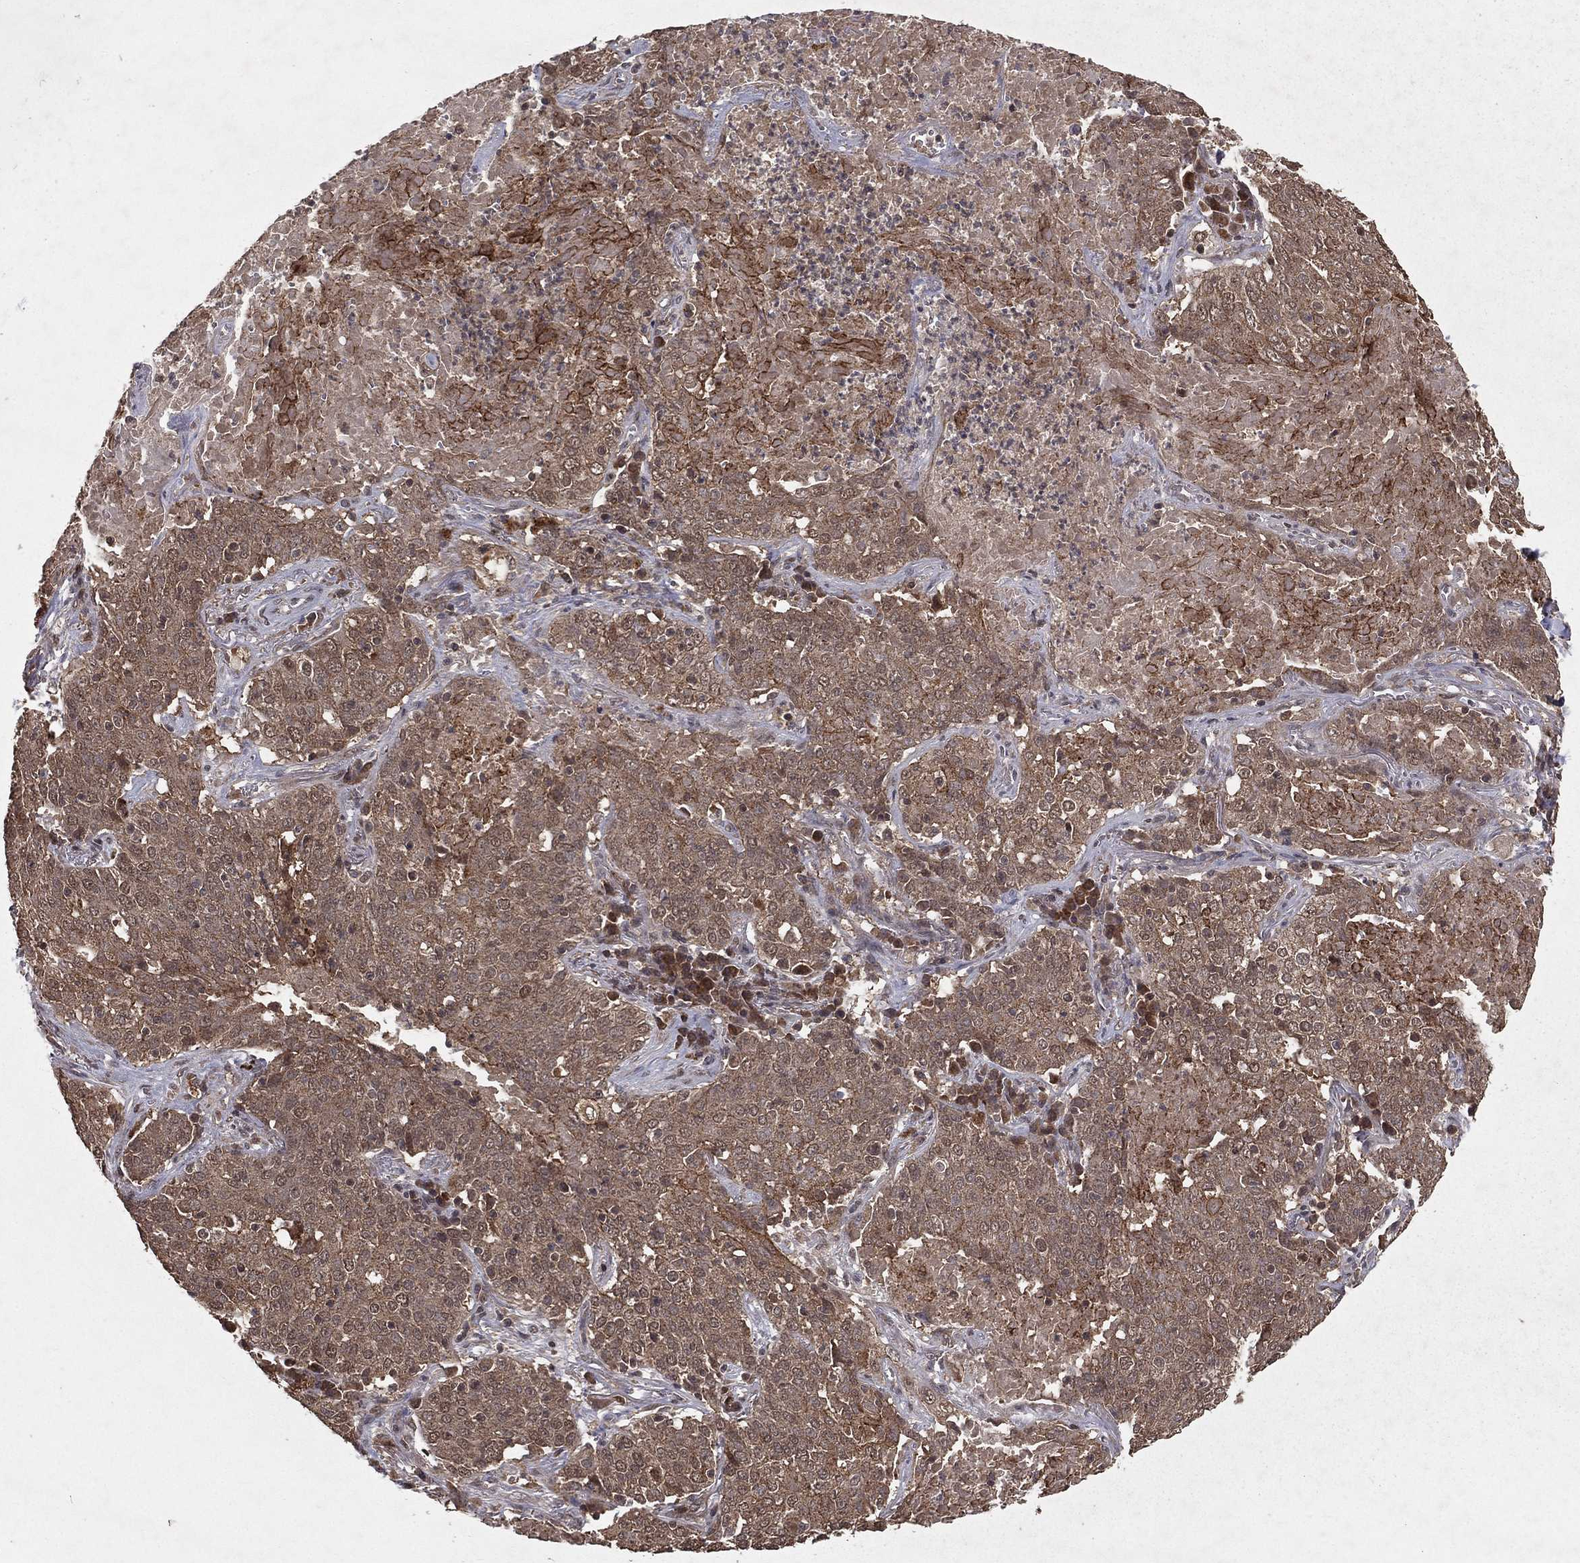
{"staining": {"intensity": "moderate", "quantity": ">75%", "location": "cytoplasmic/membranous"}, "tissue": "lung cancer", "cell_type": "Tumor cells", "image_type": "cancer", "snomed": [{"axis": "morphology", "description": "Squamous cell carcinoma, NOS"}, {"axis": "topography", "description": "Lung"}], "caption": "Tumor cells exhibit moderate cytoplasmic/membranous staining in about >75% of cells in squamous cell carcinoma (lung).", "gene": "ZDHHC15", "patient": {"sex": "male", "age": 82}}